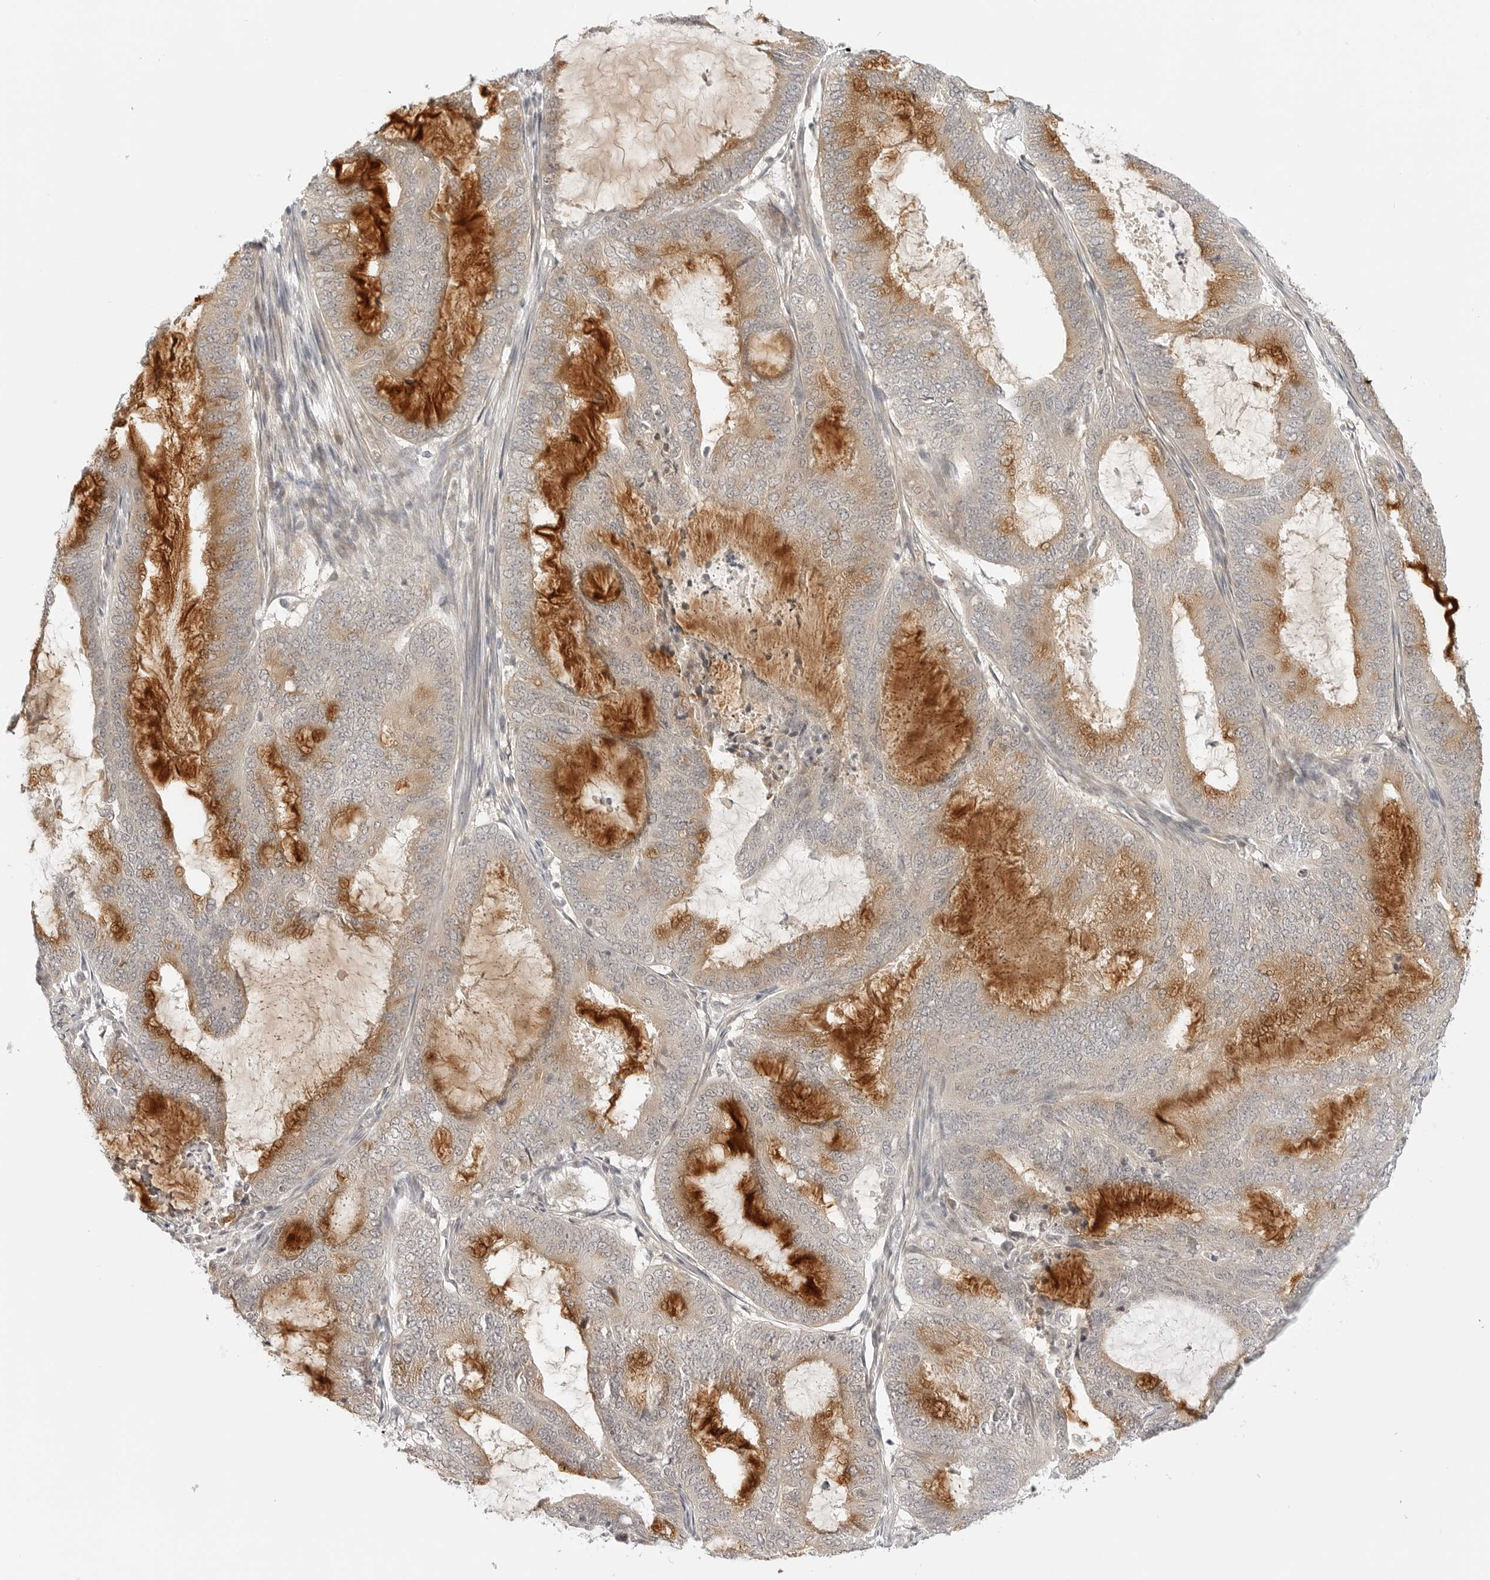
{"staining": {"intensity": "moderate", "quantity": "25%-75%", "location": "cytoplasmic/membranous"}, "tissue": "endometrial cancer", "cell_type": "Tumor cells", "image_type": "cancer", "snomed": [{"axis": "morphology", "description": "Adenocarcinoma, NOS"}, {"axis": "topography", "description": "Endometrium"}], "caption": "Immunohistochemistry histopathology image of endometrial cancer (adenocarcinoma) stained for a protein (brown), which demonstrates medium levels of moderate cytoplasmic/membranous expression in approximately 25%-75% of tumor cells.", "gene": "TCP1", "patient": {"sex": "female", "age": 51}}